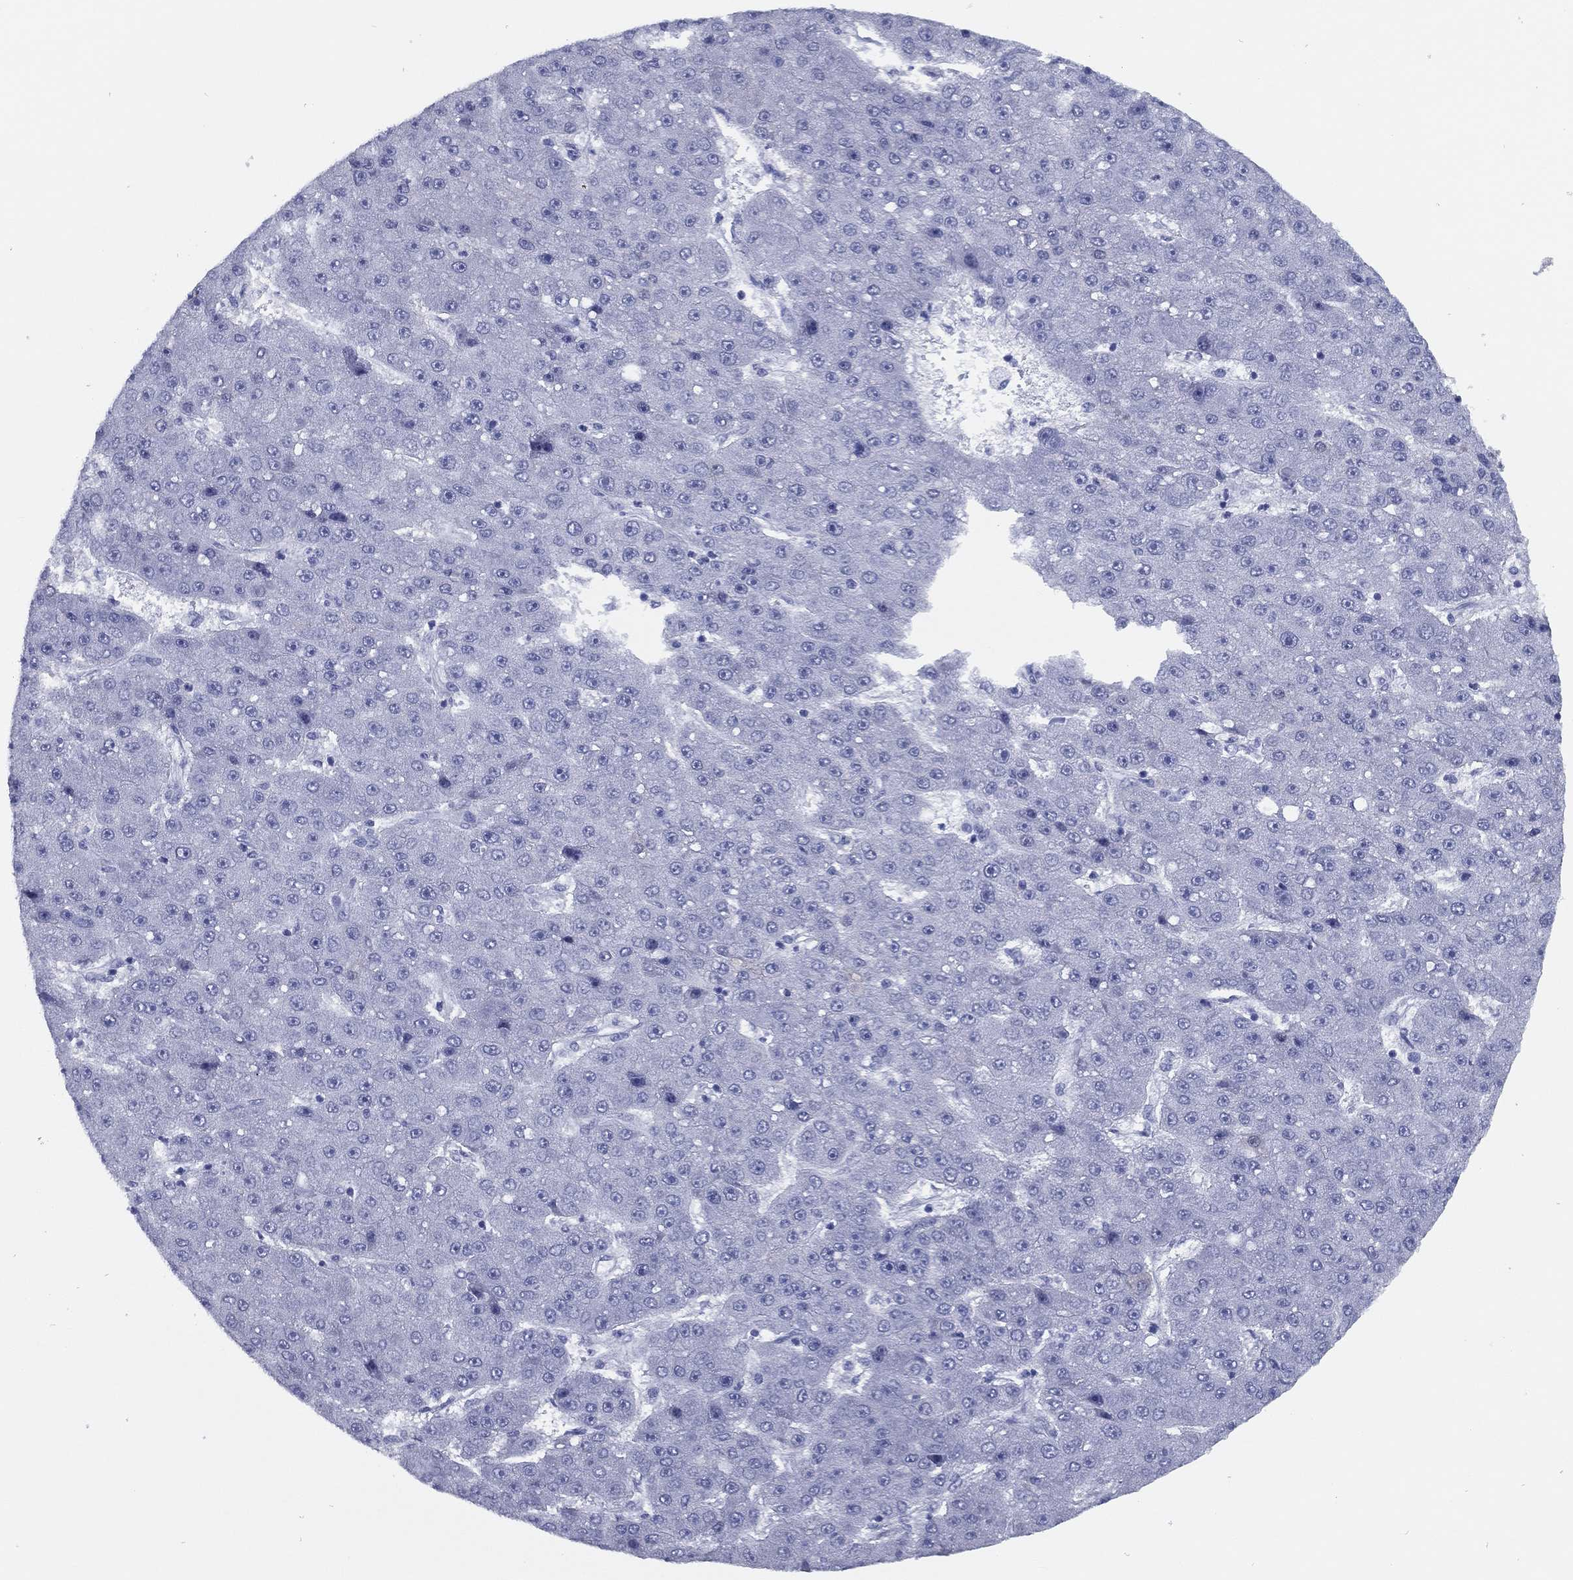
{"staining": {"intensity": "negative", "quantity": "none", "location": "none"}, "tissue": "liver cancer", "cell_type": "Tumor cells", "image_type": "cancer", "snomed": [{"axis": "morphology", "description": "Carcinoma, Hepatocellular, NOS"}, {"axis": "topography", "description": "Liver"}], "caption": "Immunohistochemistry of human liver hepatocellular carcinoma shows no expression in tumor cells.", "gene": "TMEM252", "patient": {"sex": "male", "age": 67}}